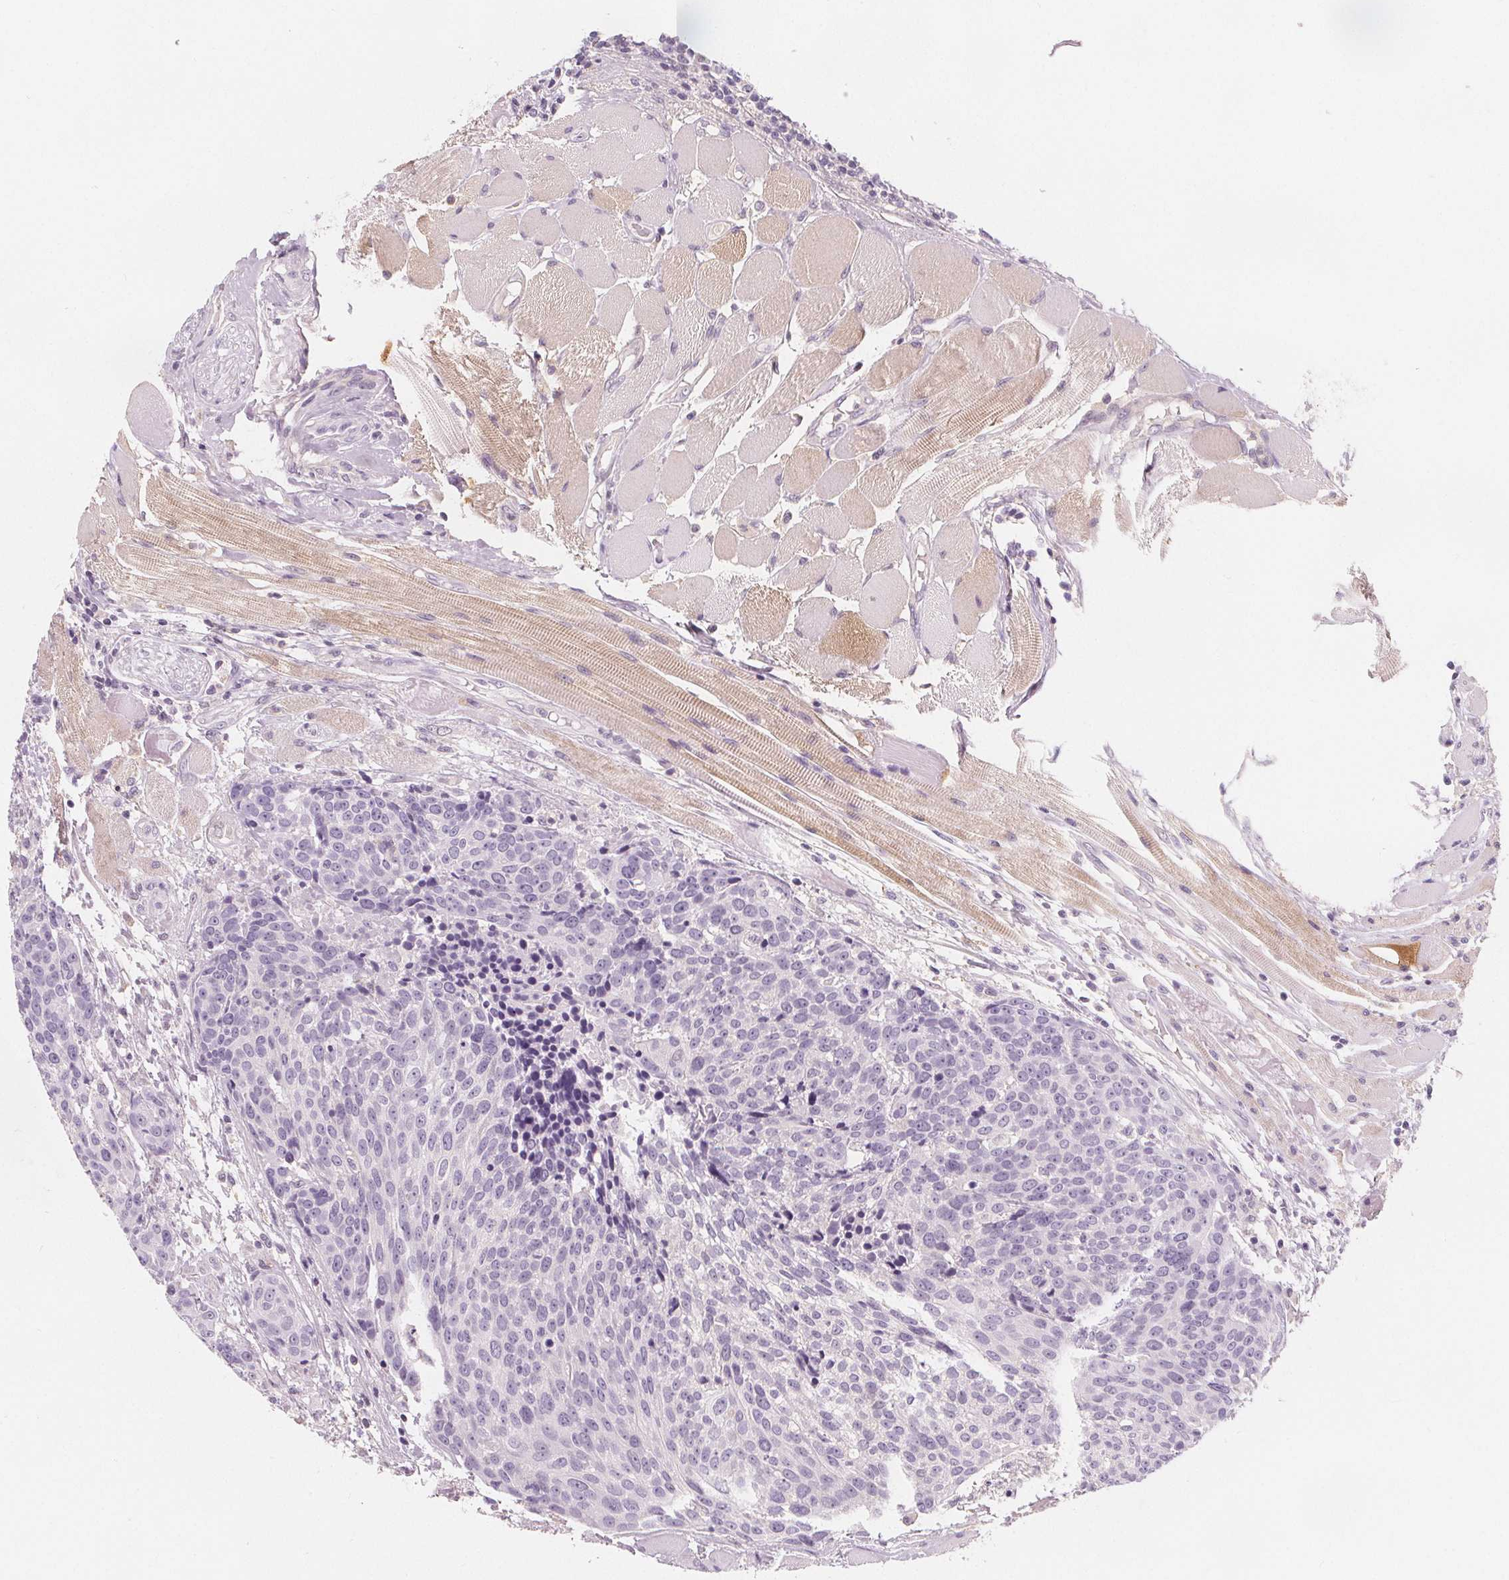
{"staining": {"intensity": "negative", "quantity": "none", "location": "none"}, "tissue": "head and neck cancer", "cell_type": "Tumor cells", "image_type": "cancer", "snomed": [{"axis": "morphology", "description": "Squamous cell carcinoma, NOS"}, {"axis": "topography", "description": "Oral tissue"}, {"axis": "topography", "description": "Head-Neck"}], "caption": "Protein analysis of head and neck squamous cell carcinoma exhibits no significant staining in tumor cells.", "gene": "UGP2", "patient": {"sex": "male", "age": 64}}